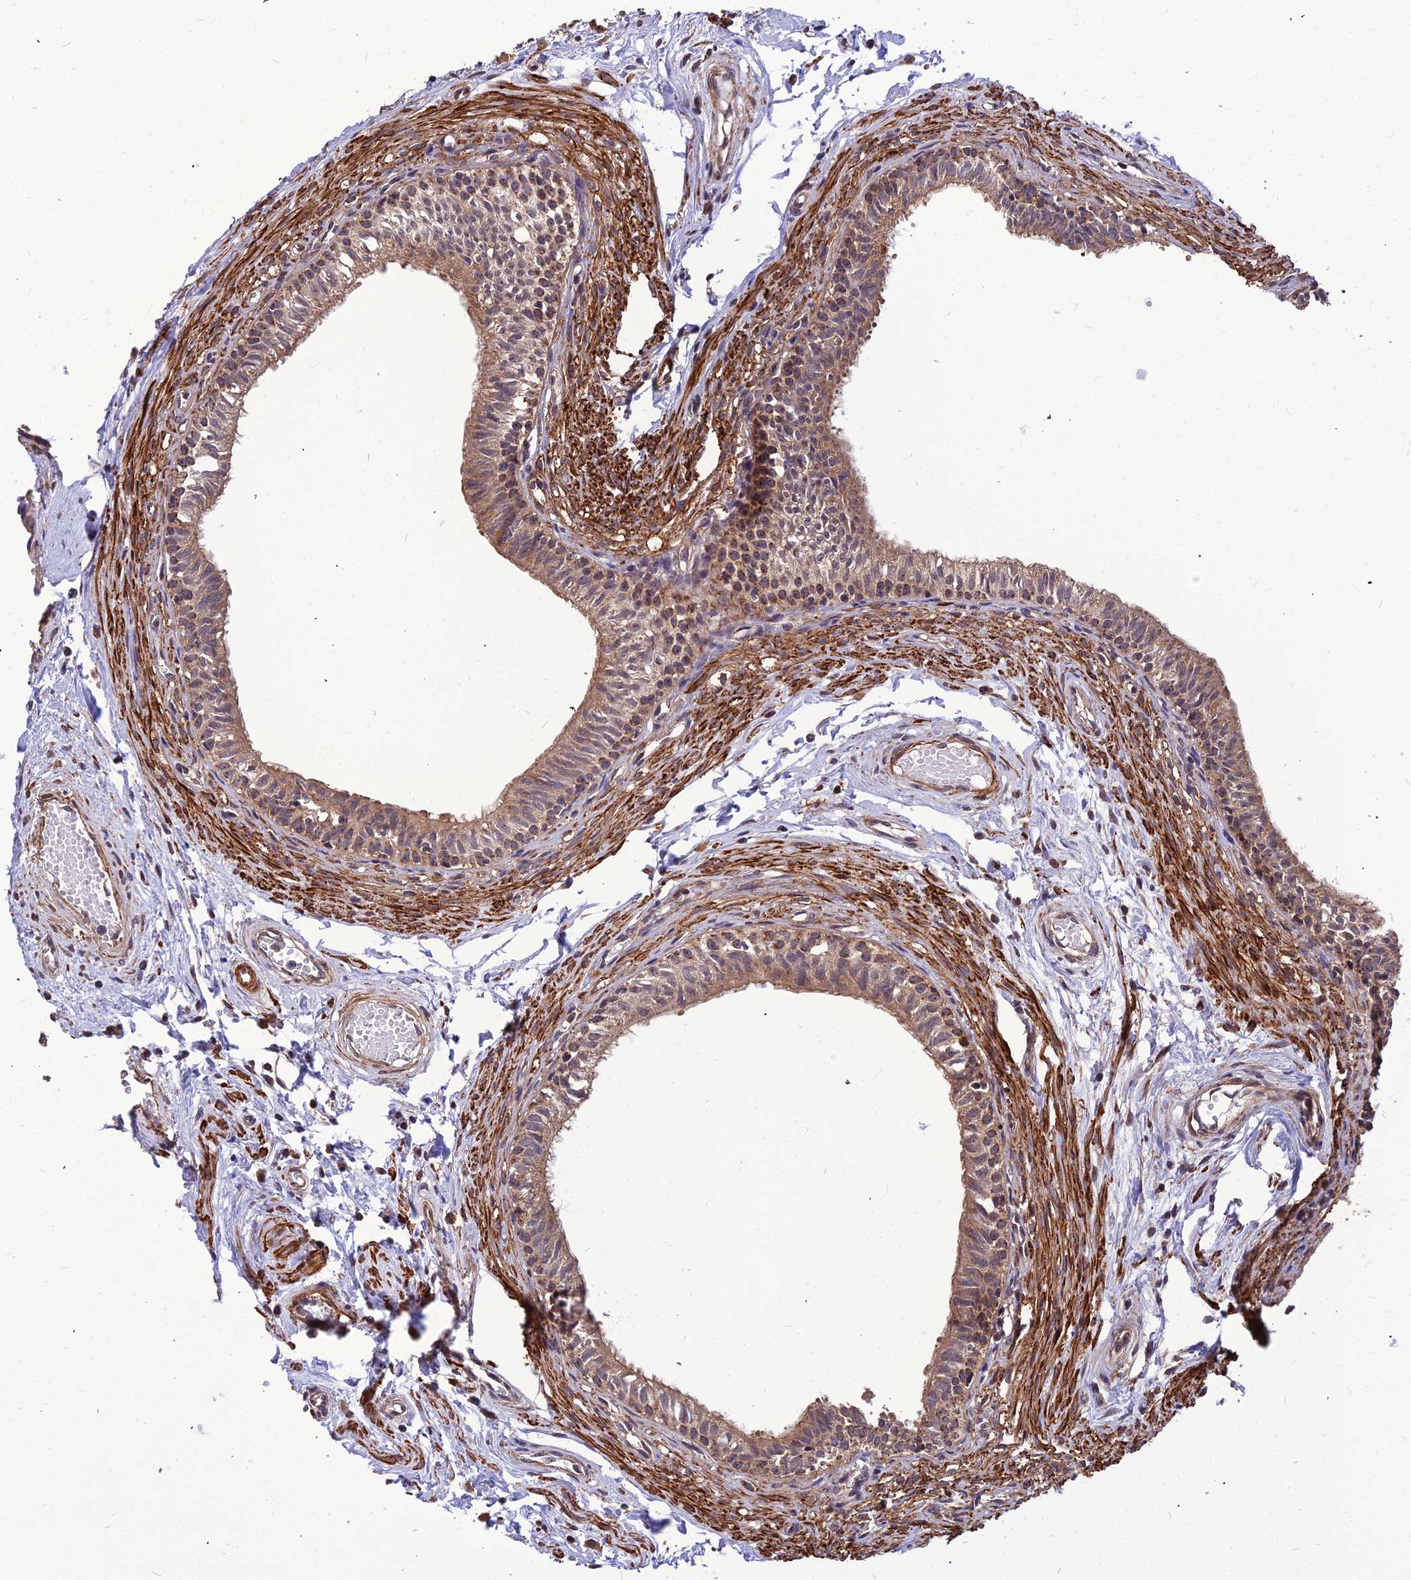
{"staining": {"intensity": "moderate", "quantity": ">75%", "location": "cytoplasmic/membranous"}, "tissue": "epididymis", "cell_type": "Glandular cells", "image_type": "normal", "snomed": [{"axis": "morphology", "description": "Normal tissue, NOS"}, {"axis": "topography", "description": "Epididymis, spermatic cord, NOS"}], "caption": "This micrograph reveals immunohistochemistry (IHC) staining of unremarkable human epididymis, with medium moderate cytoplasmic/membranous staining in approximately >75% of glandular cells.", "gene": "LEKR1", "patient": {"sex": "male", "age": 22}}